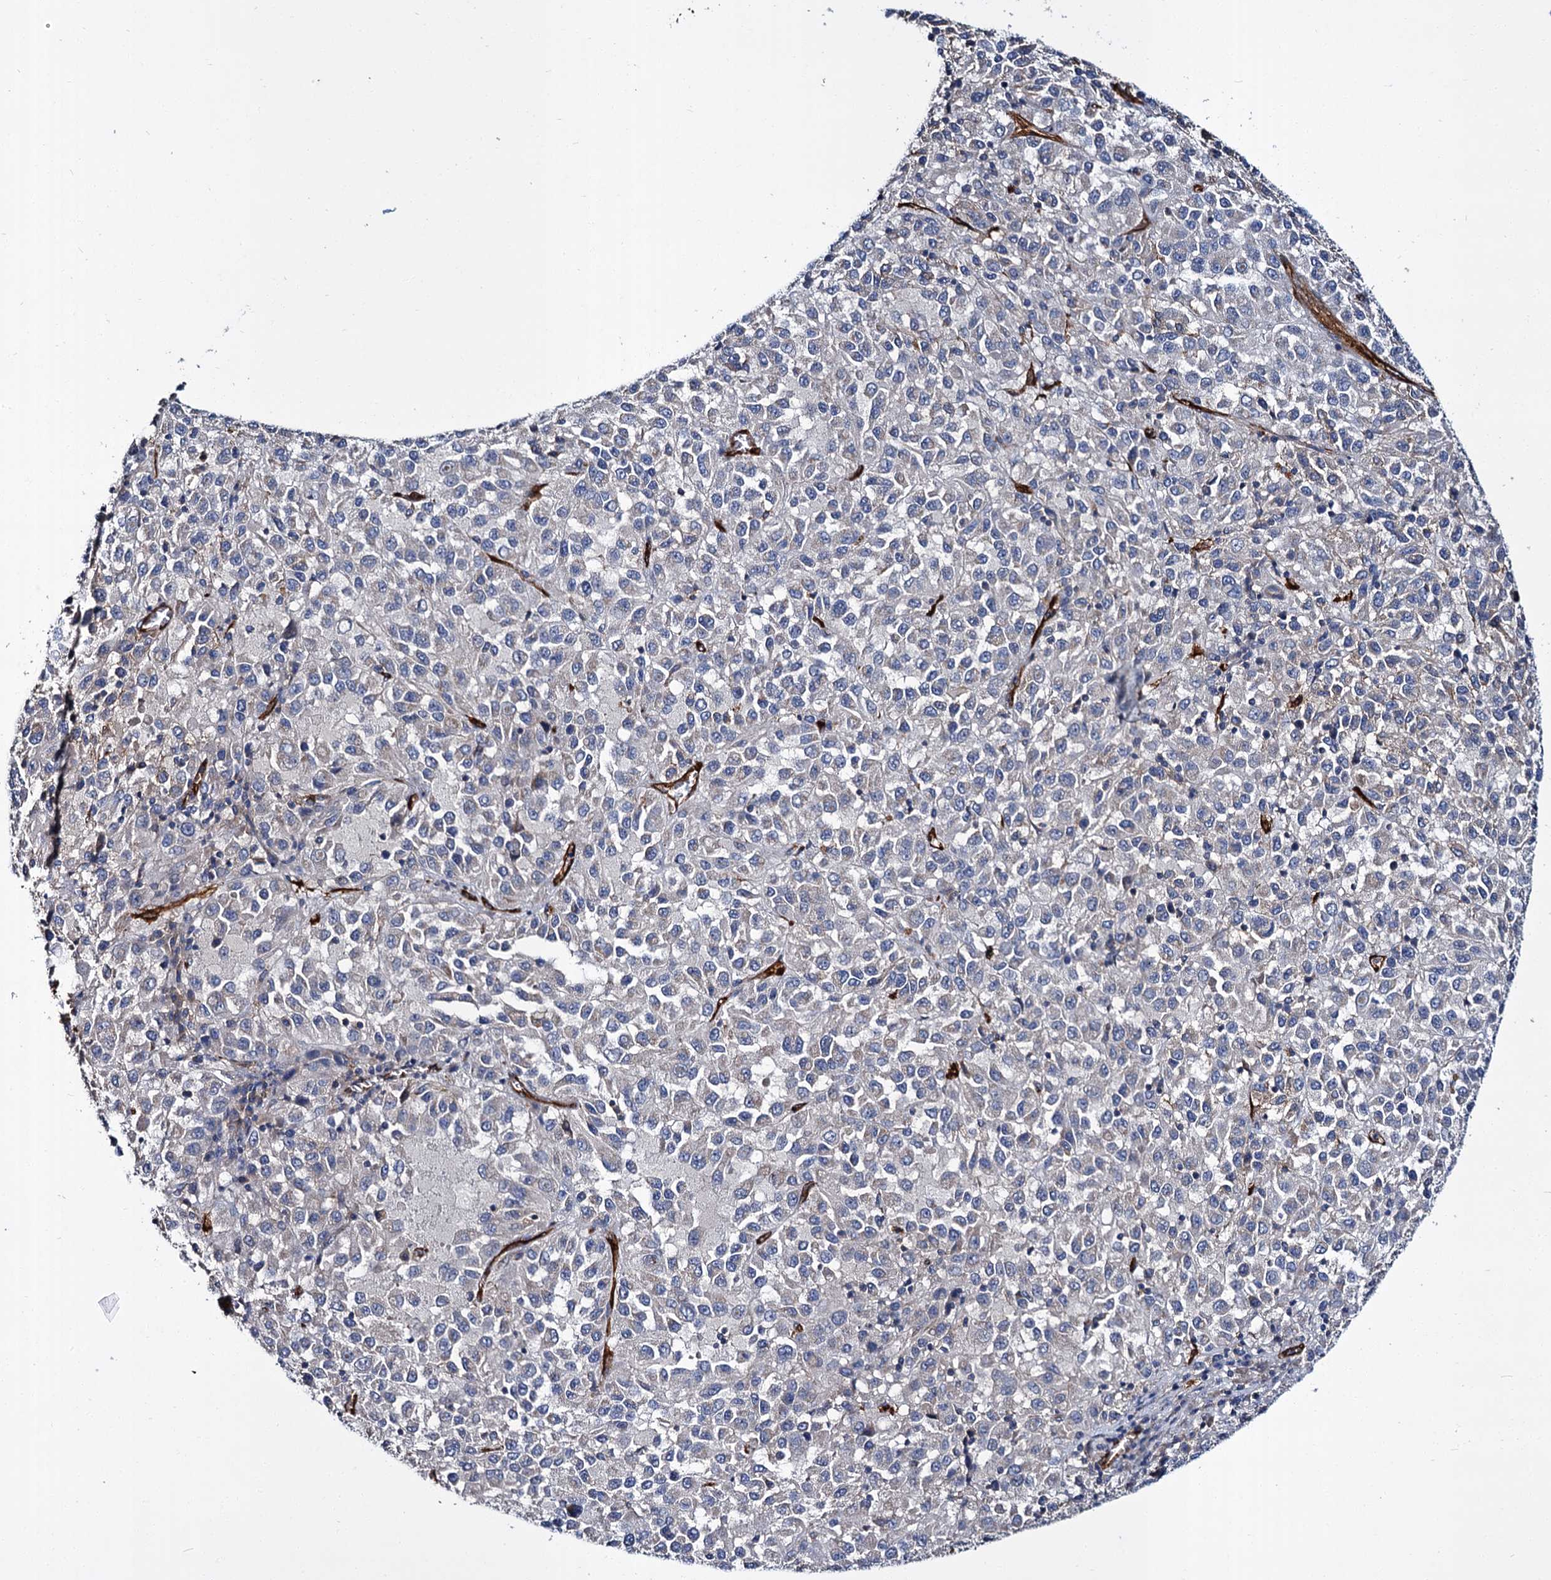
{"staining": {"intensity": "negative", "quantity": "none", "location": "none"}, "tissue": "melanoma", "cell_type": "Tumor cells", "image_type": "cancer", "snomed": [{"axis": "morphology", "description": "Malignant melanoma, Metastatic site"}, {"axis": "topography", "description": "Lung"}], "caption": "Malignant melanoma (metastatic site) stained for a protein using immunohistochemistry exhibits no staining tumor cells.", "gene": "CACNA1C", "patient": {"sex": "male", "age": 64}}